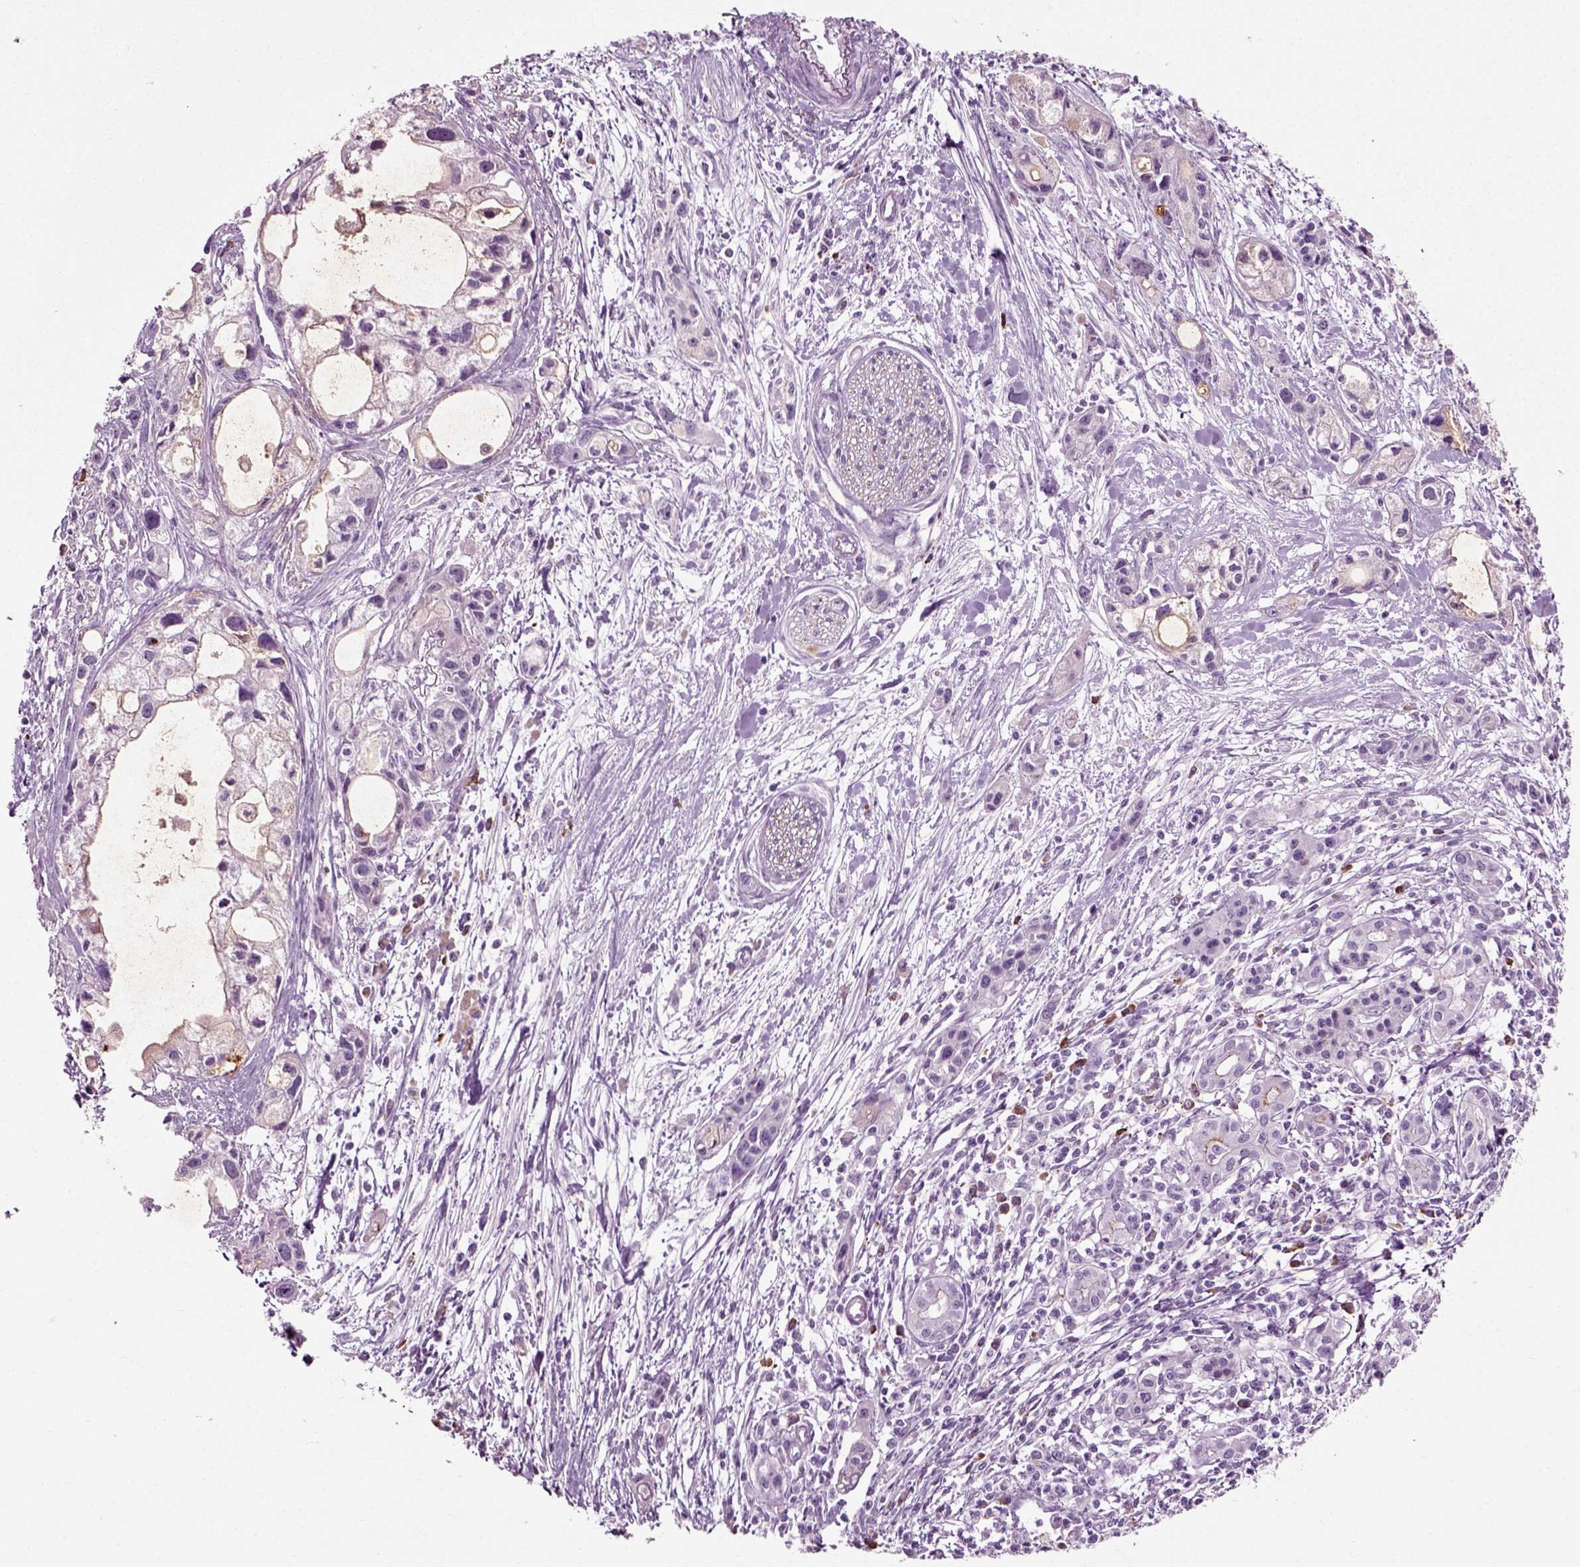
{"staining": {"intensity": "weak", "quantity": "<25%", "location": "cytoplasmic/membranous"}, "tissue": "pancreatic cancer", "cell_type": "Tumor cells", "image_type": "cancer", "snomed": [{"axis": "morphology", "description": "Adenocarcinoma, NOS"}, {"axis": "topography", "description": "Pancreas"}], "caption": "Immunohistochemistry histopathology image of adenocarcinoma (pancreatic) stained for a protein (brown), which exhibits no expression in tumor cells.", "gene": "SLC26A8", "patient": {"sex": "female", "age": 61}}